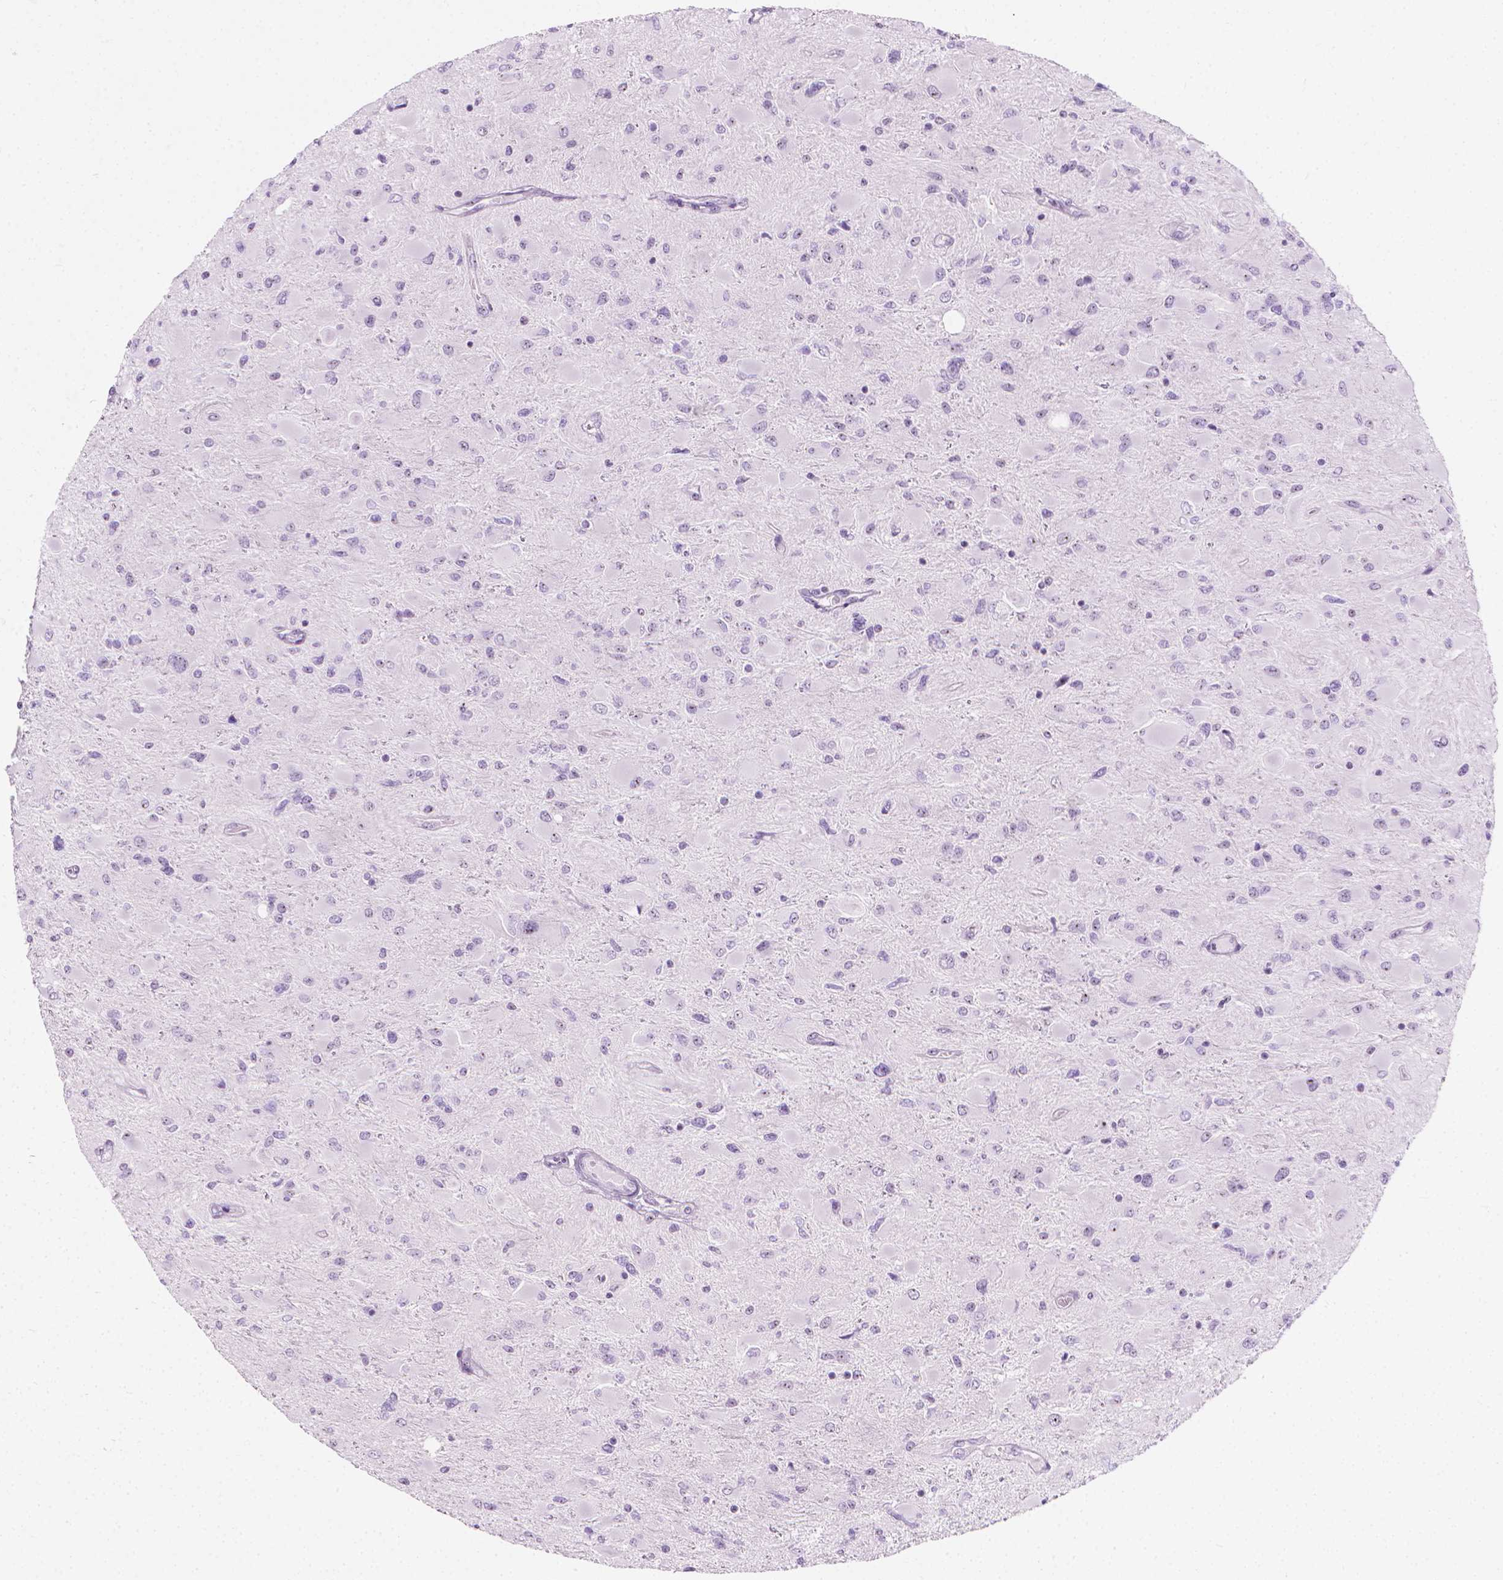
{"staining": {"intensity": "negative", "quantity": "none", "location": "none"}, "tissue": "glioma", "cell_type": "Tumor cells", "image_type": "cancer", "snomed": [{"axis": "morphology", "description": "Glioma, malignant, High grade"}, {"axis": "topography", "description": "Cerebral cortex"}], "caption": "Tumor cells show no significant protein expression in glioma.", "gene": "NOL7", "patient": {"sex": "female", "age": 36}}